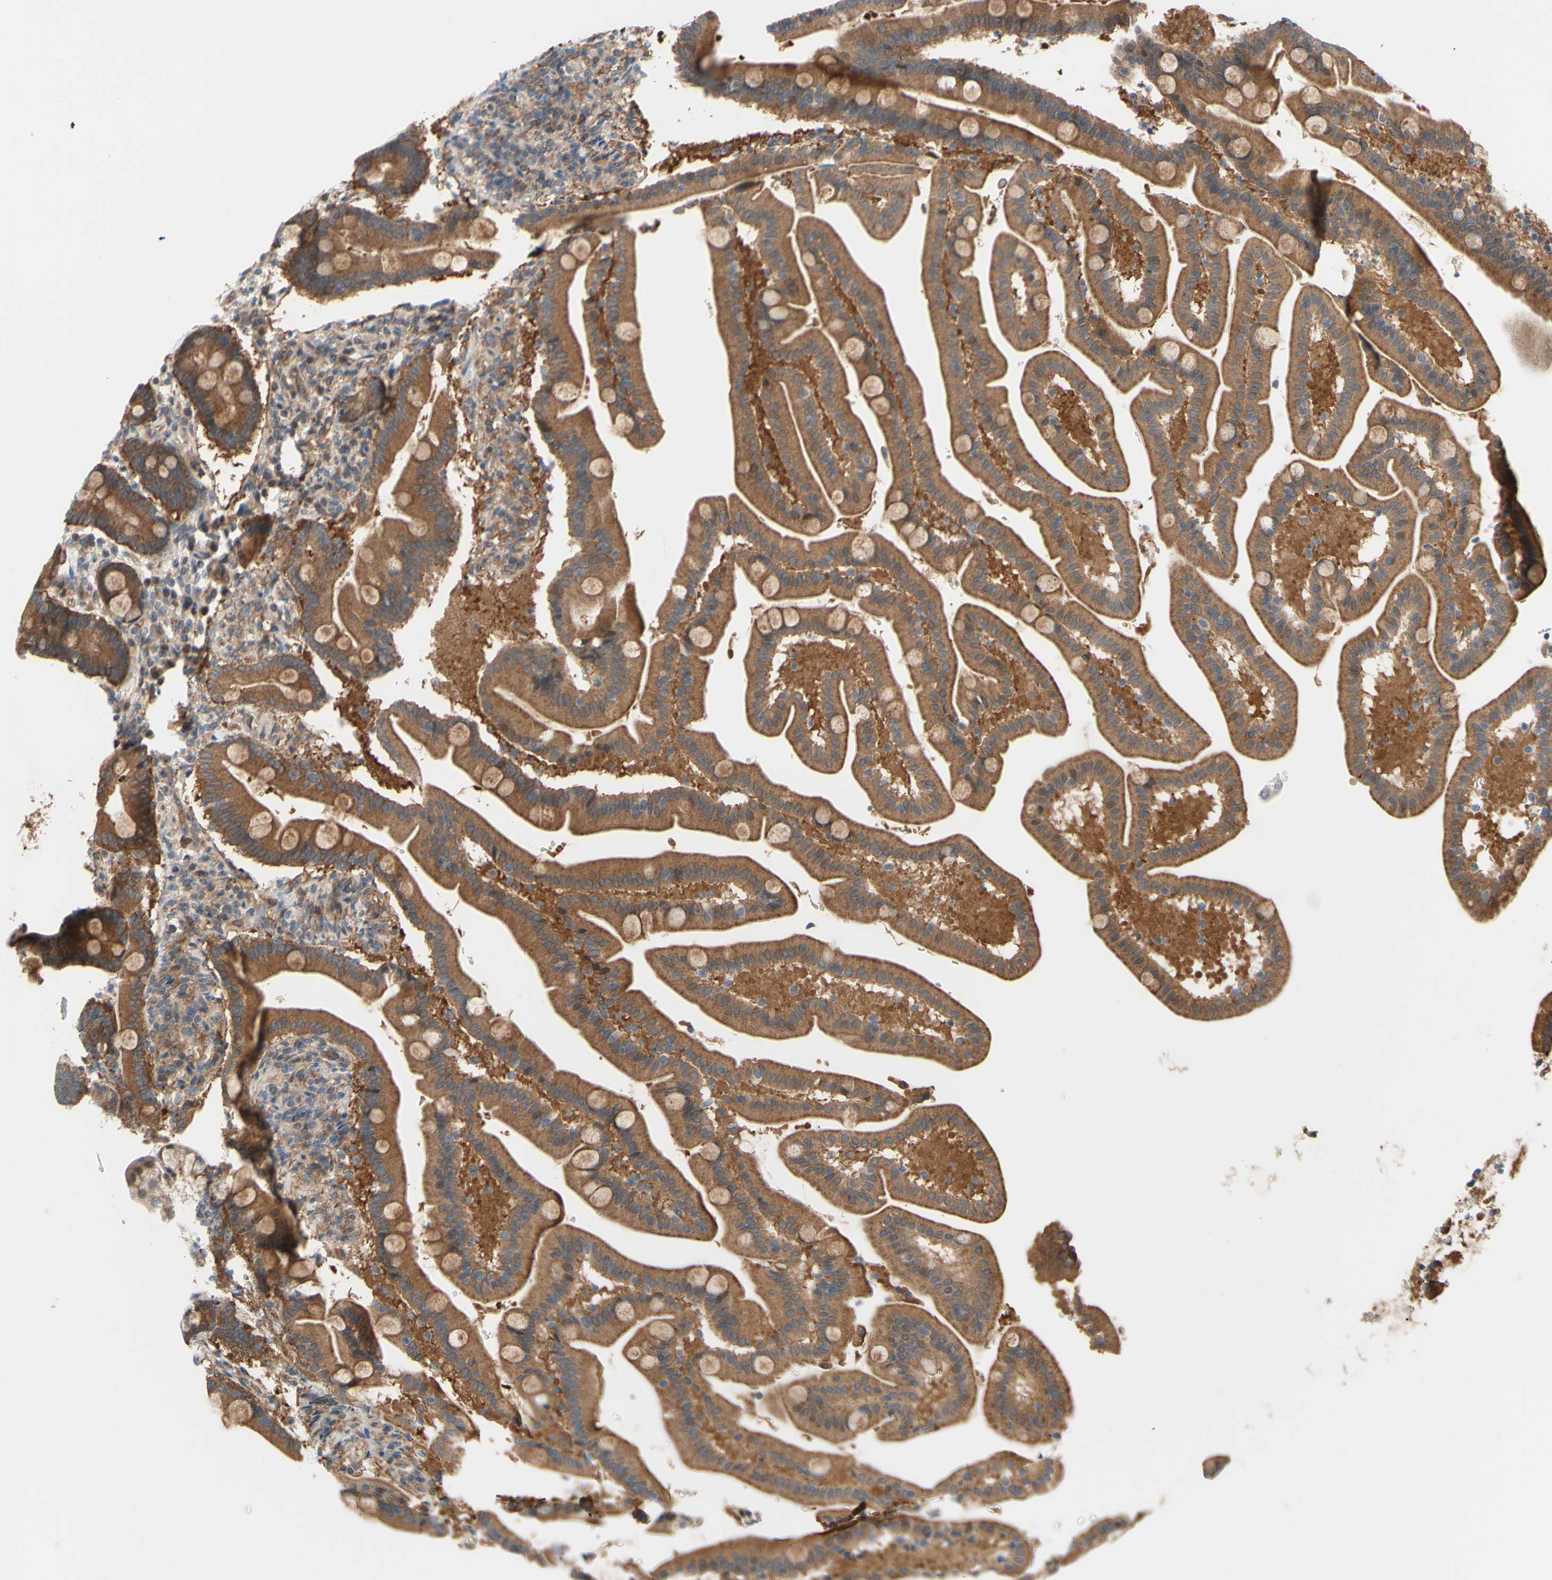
{"staining": {"intensity": "moderate", "quantity": ">75%", "location": "cytoplasmic/membranous"}, "tissue": "duodenum", "cell_type": "Glandular cells", "image_type": "normal", "snomed": [{"axis": "morphology", "description": "Normal tissue, NOS"}, {"axis": "topography", "description": "Duodenum"}], "caption": "Protein expression analysis of benign human duodenum reveals moderate cytoplasmic/membranous expression in about >75% of glandular cells. Nuclei are stained in blue.", "gene": "DYNLRB1", "patient": {"sex": "male", "age": 54}}